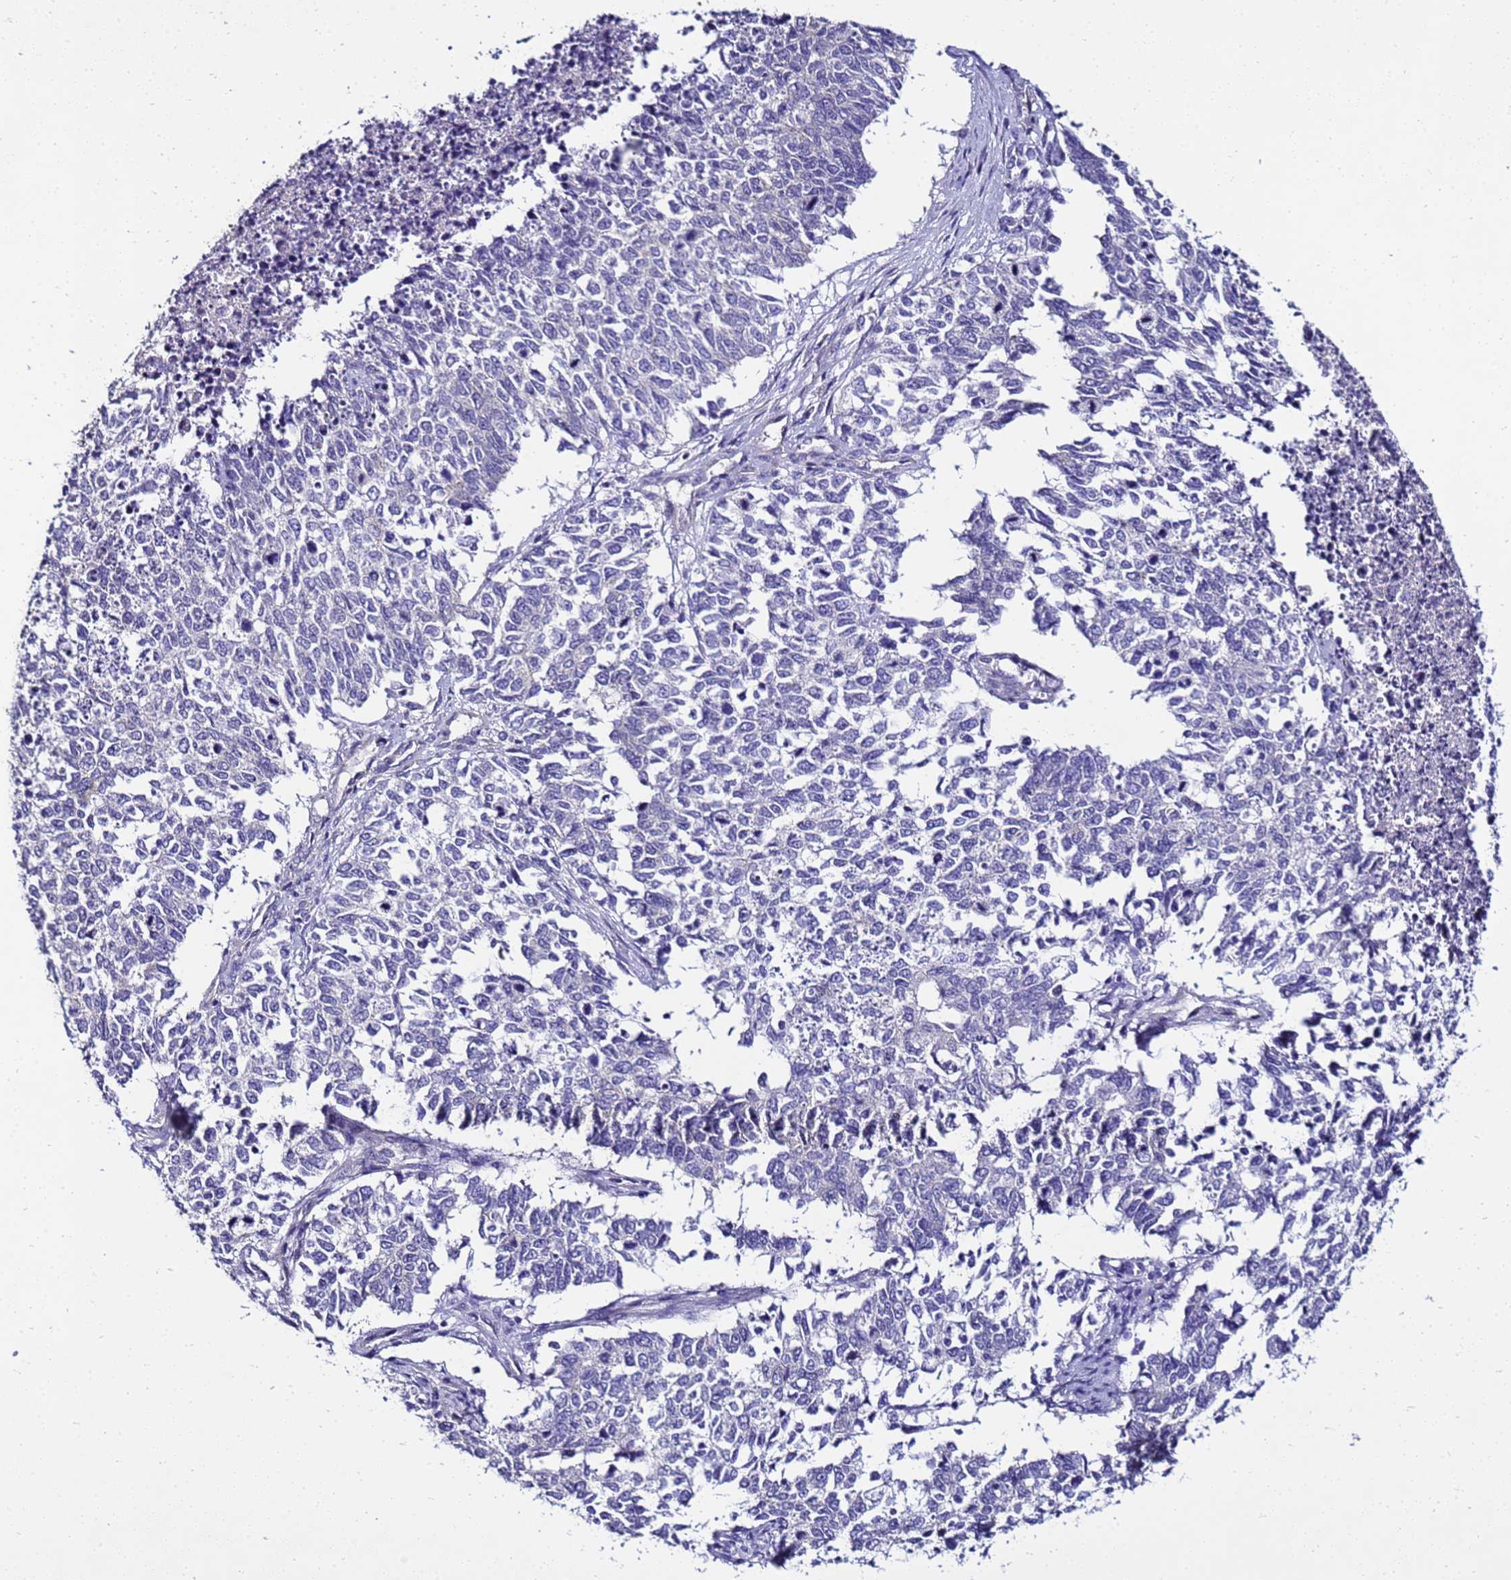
{"staining": {"intensity": "negative", "quantity": "none", "location": "none"}, "tissue": "cervical cancer", "cell_type": "Tumor cells", "image_type": "cancer", "snomed": [{"axis": "morphology", "description": "Squamous cell carcinoma, NOS"}, {"axis": "topography", "description": "Cervix"}], "caption": "The photomicrograph displays no significant positivity in tumor cells of squamous cell carcinoma (cervical).", "gene": "FAM166B", "patient": {"sex": "female", "age": 63}}